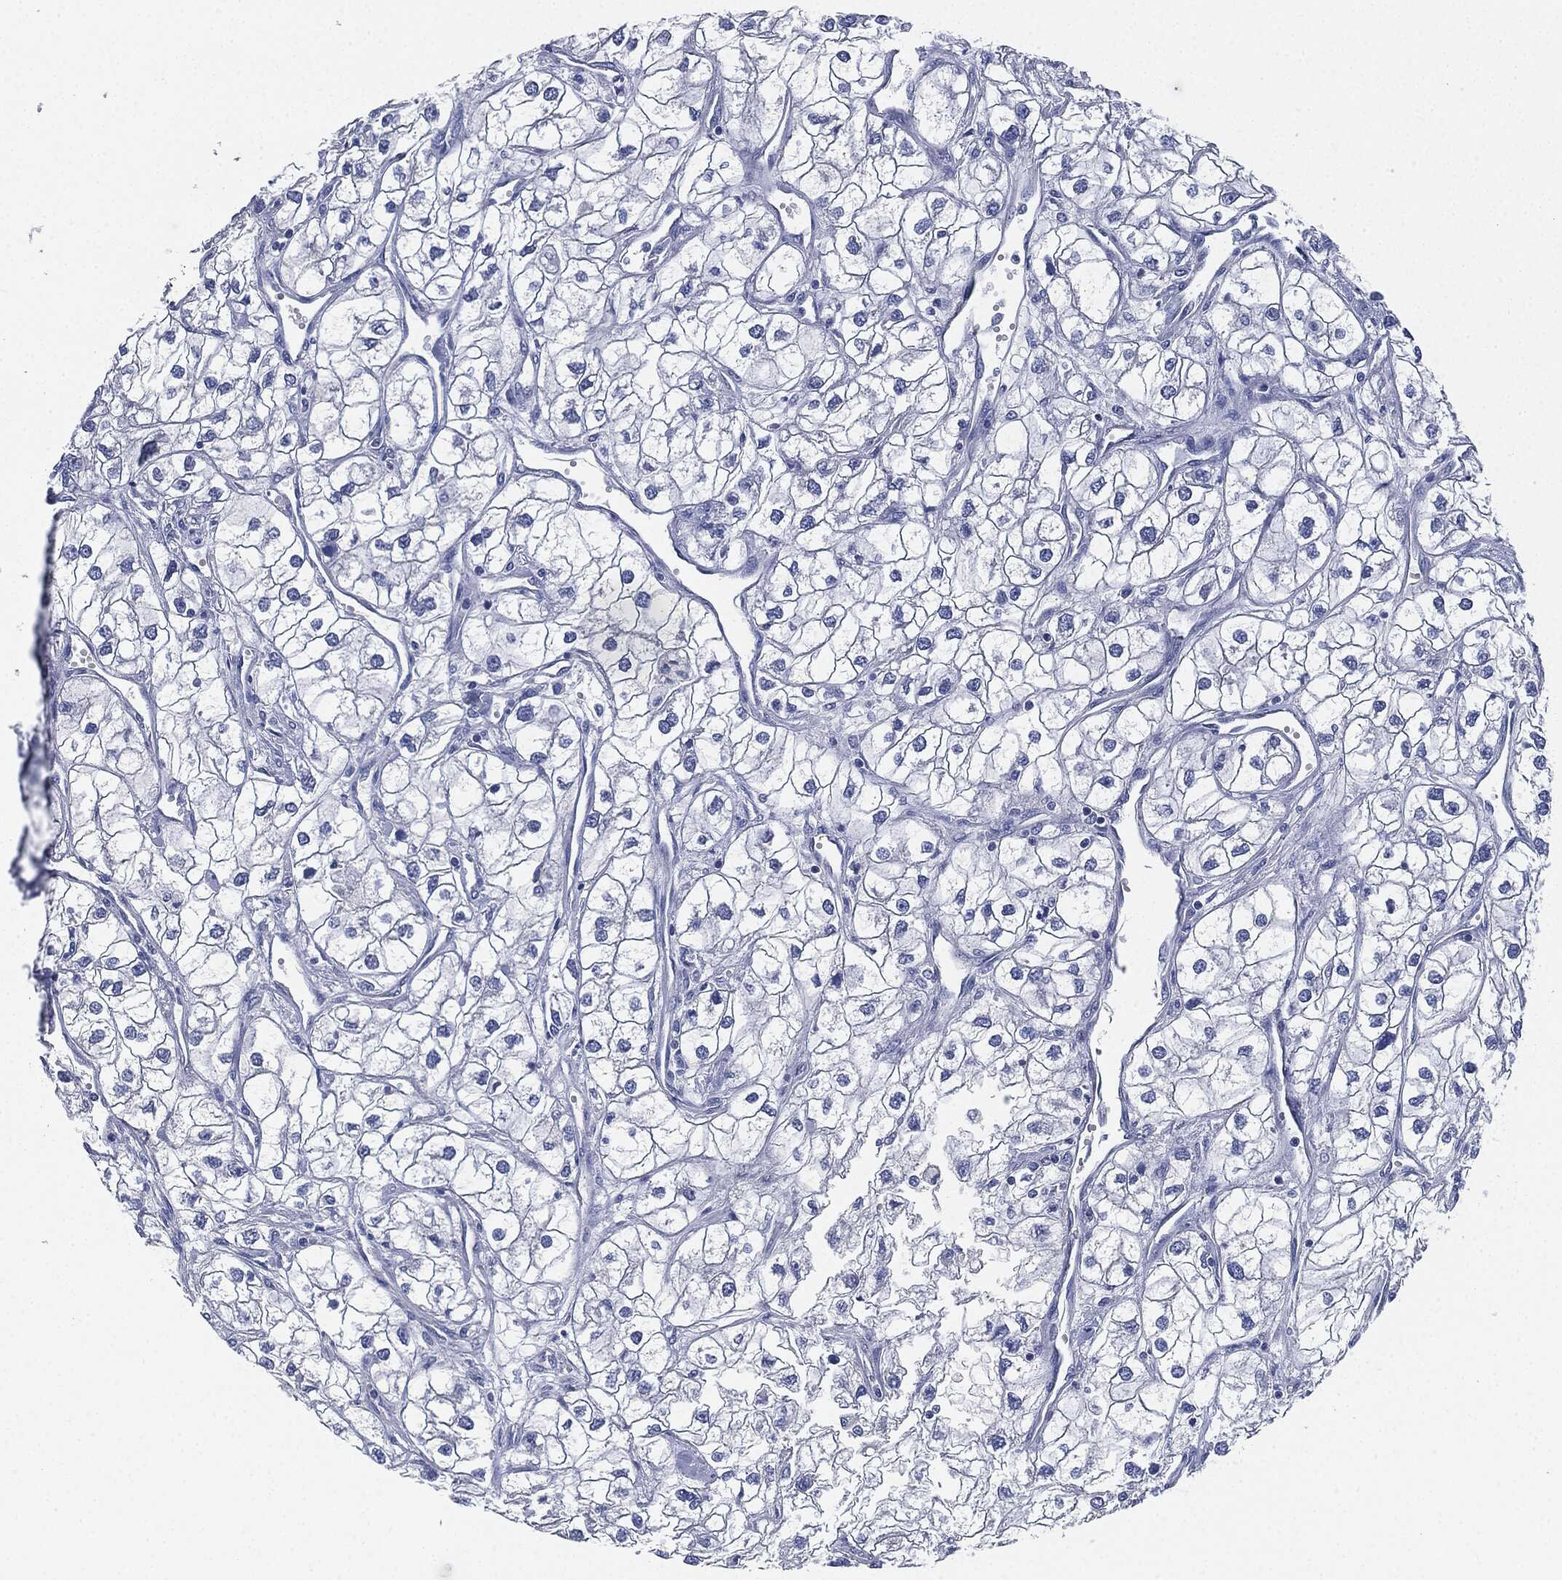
{"staining": {"intensity": "negative", "quantity": "none", "location": "none"}, "tissue": "renal cancer", "cell_type": "Tumor cells", "image_type": "cancer", "snomed": [{"axis": "morphology", "description": "Adenocarcinoma, NOS"}, {"axis": "topography", "description": "Kidney"}], "caption": "Tumor cells show no significant expression in renal cancer. (Stains: DAB immunohistochemistry with hematoxylin counter stain, Microscopy: brightfield microscopy at high magnification).", "gene": "SHROOM2", "patient": {"sex": "male", "age": 59}}